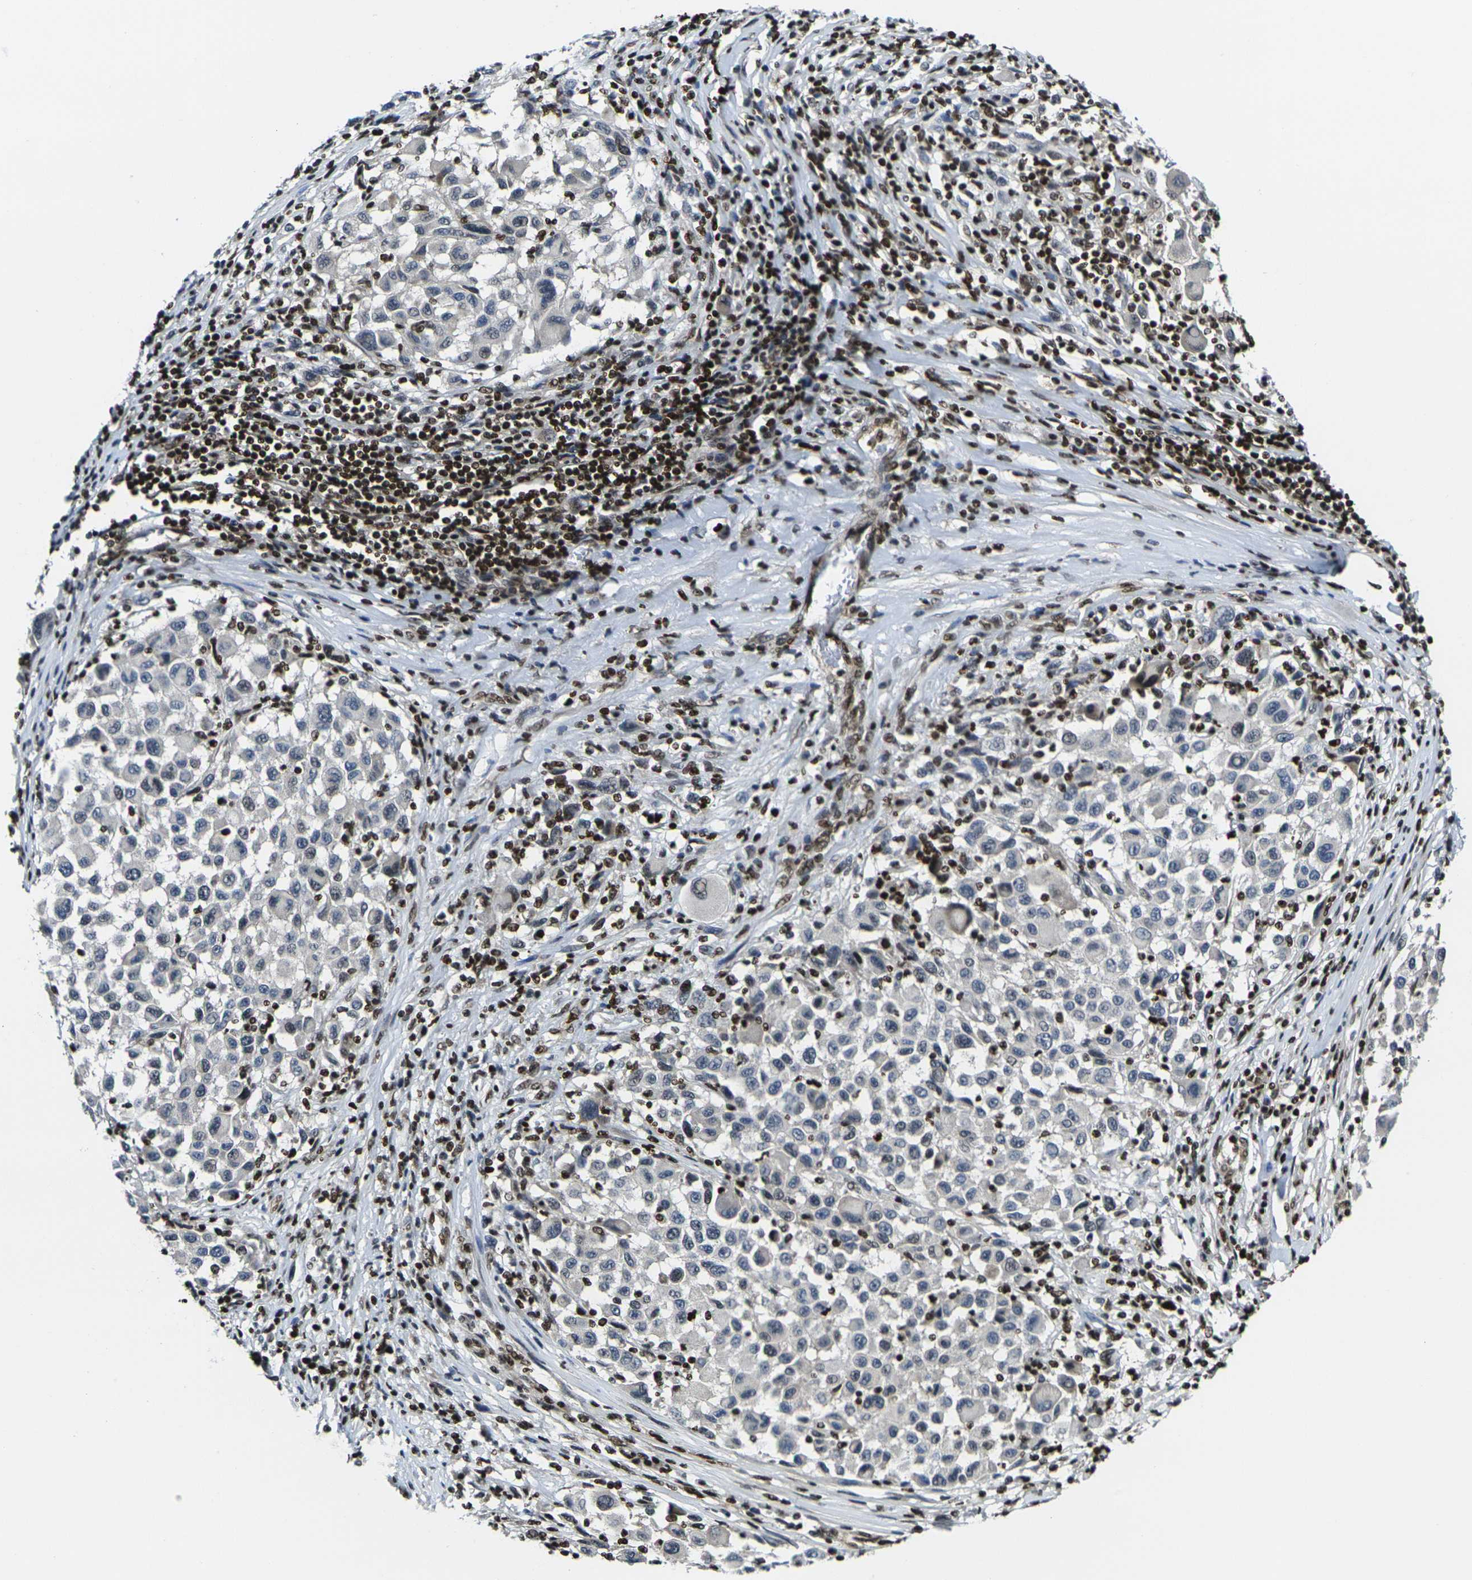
{"staining": {"intensity": "negative", "quantity": "none", "location": "none"}, "tissue": "melanoma", "cell_type": "Tumor cells", "image_type": "cancer", "snomed": [{"axis": "morphology", "description": "Malignant melanoma, Metastatic site"}, {"axis": "topography", "description": "Lymph node"}], "caption": "Protein analysis of malignant melanoma (metastatic site) exhibits no significant positivity in tumor cells.", "gene": "H1-10", "patient": {"sex": "male", "age": 61}}